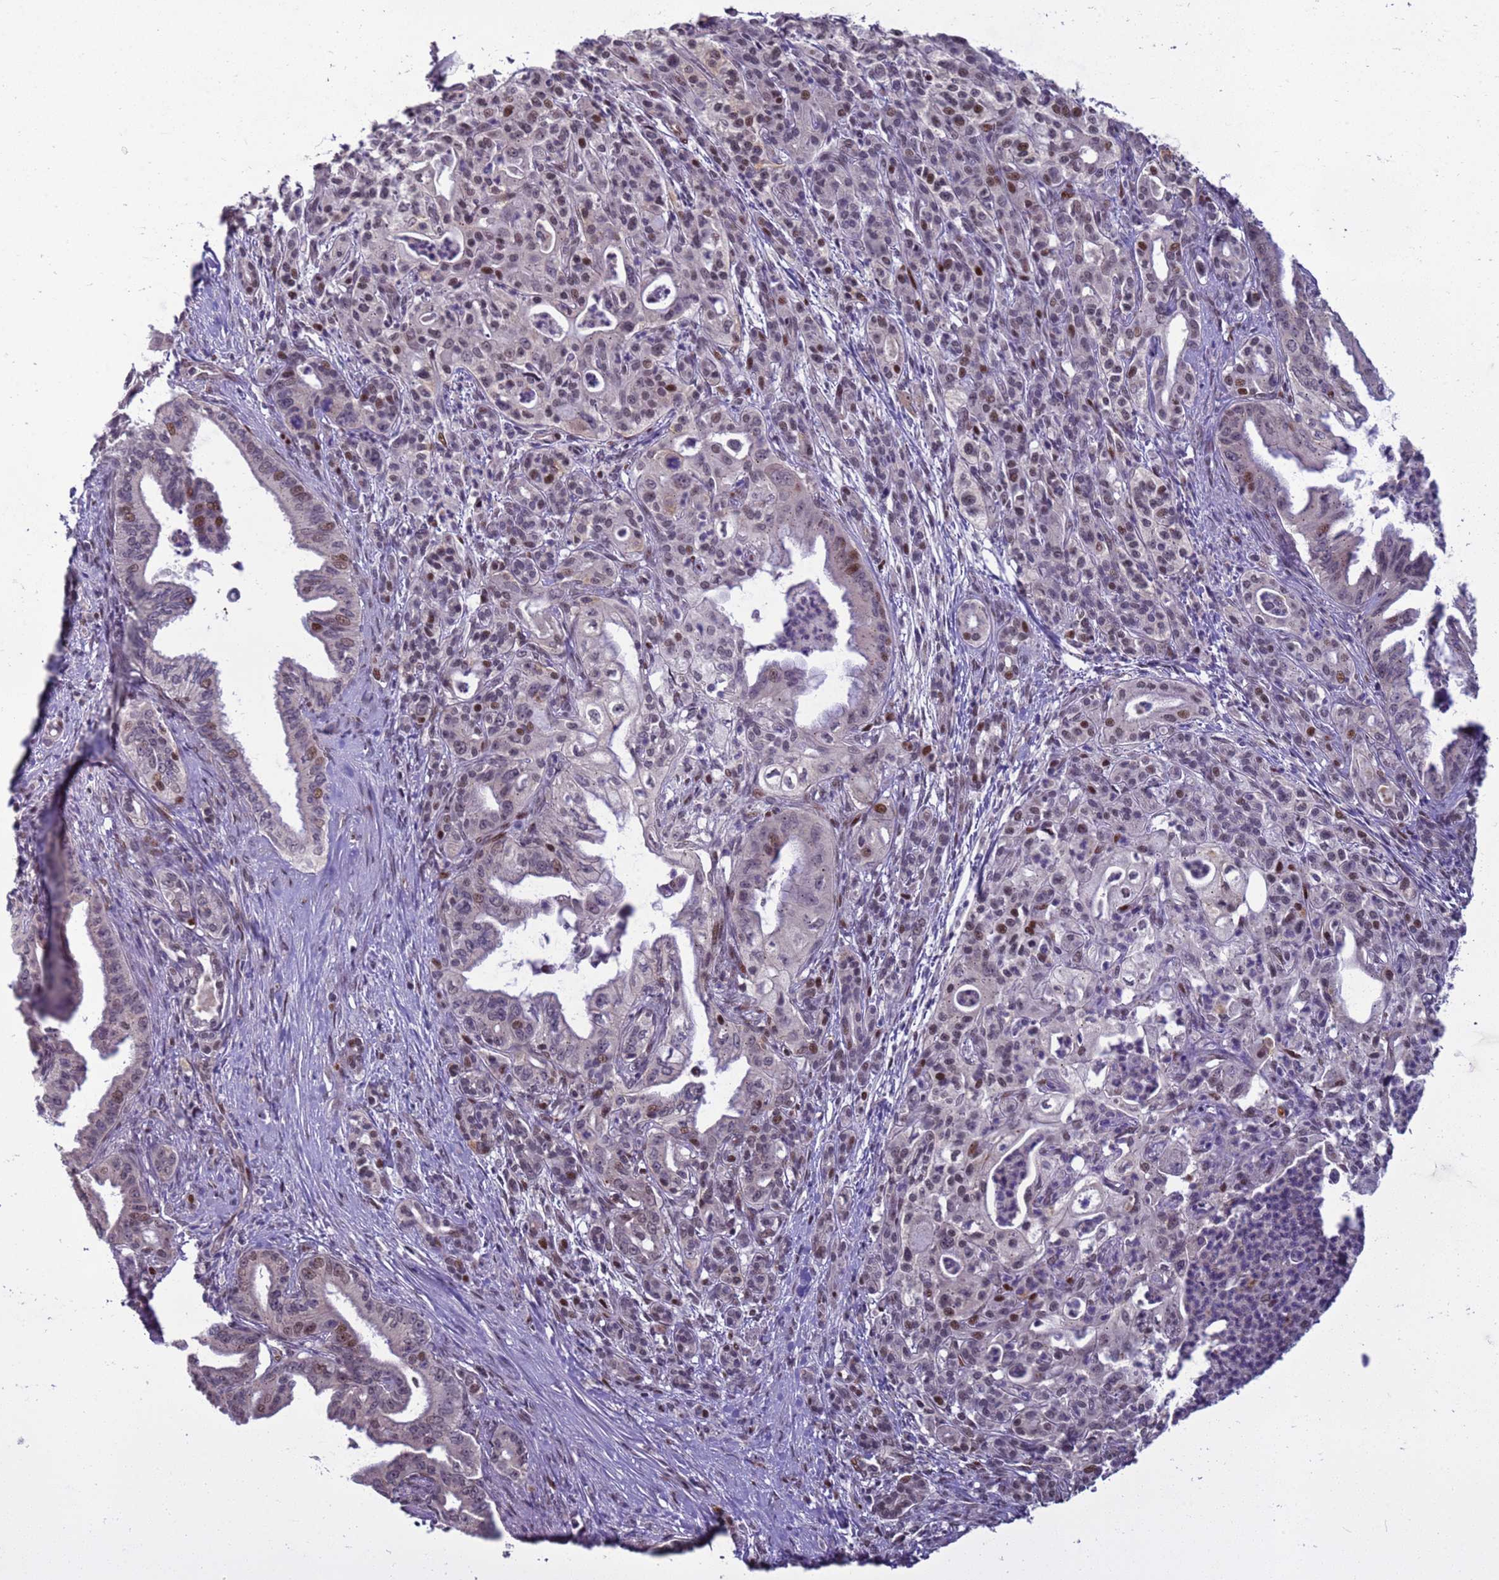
{"staining": {"intensity": "weak", "quantity": "<25%", "location": "nuclear"}, "tissue": "pancreatic cancer", "cell_type": "Tumor cells", "image_type": "cancer", "snomed": [{"axis": "morphology", "description": "Adenocarcinoma, NOS"}, {"axis": "topography", "description": "Pancreas"}], "caption": "There is no significant positivity in tumor cells of adenocarcinoma (pancreatic).", "gene": "SHC3", "patient": {"sex": "male", "age": 58}}